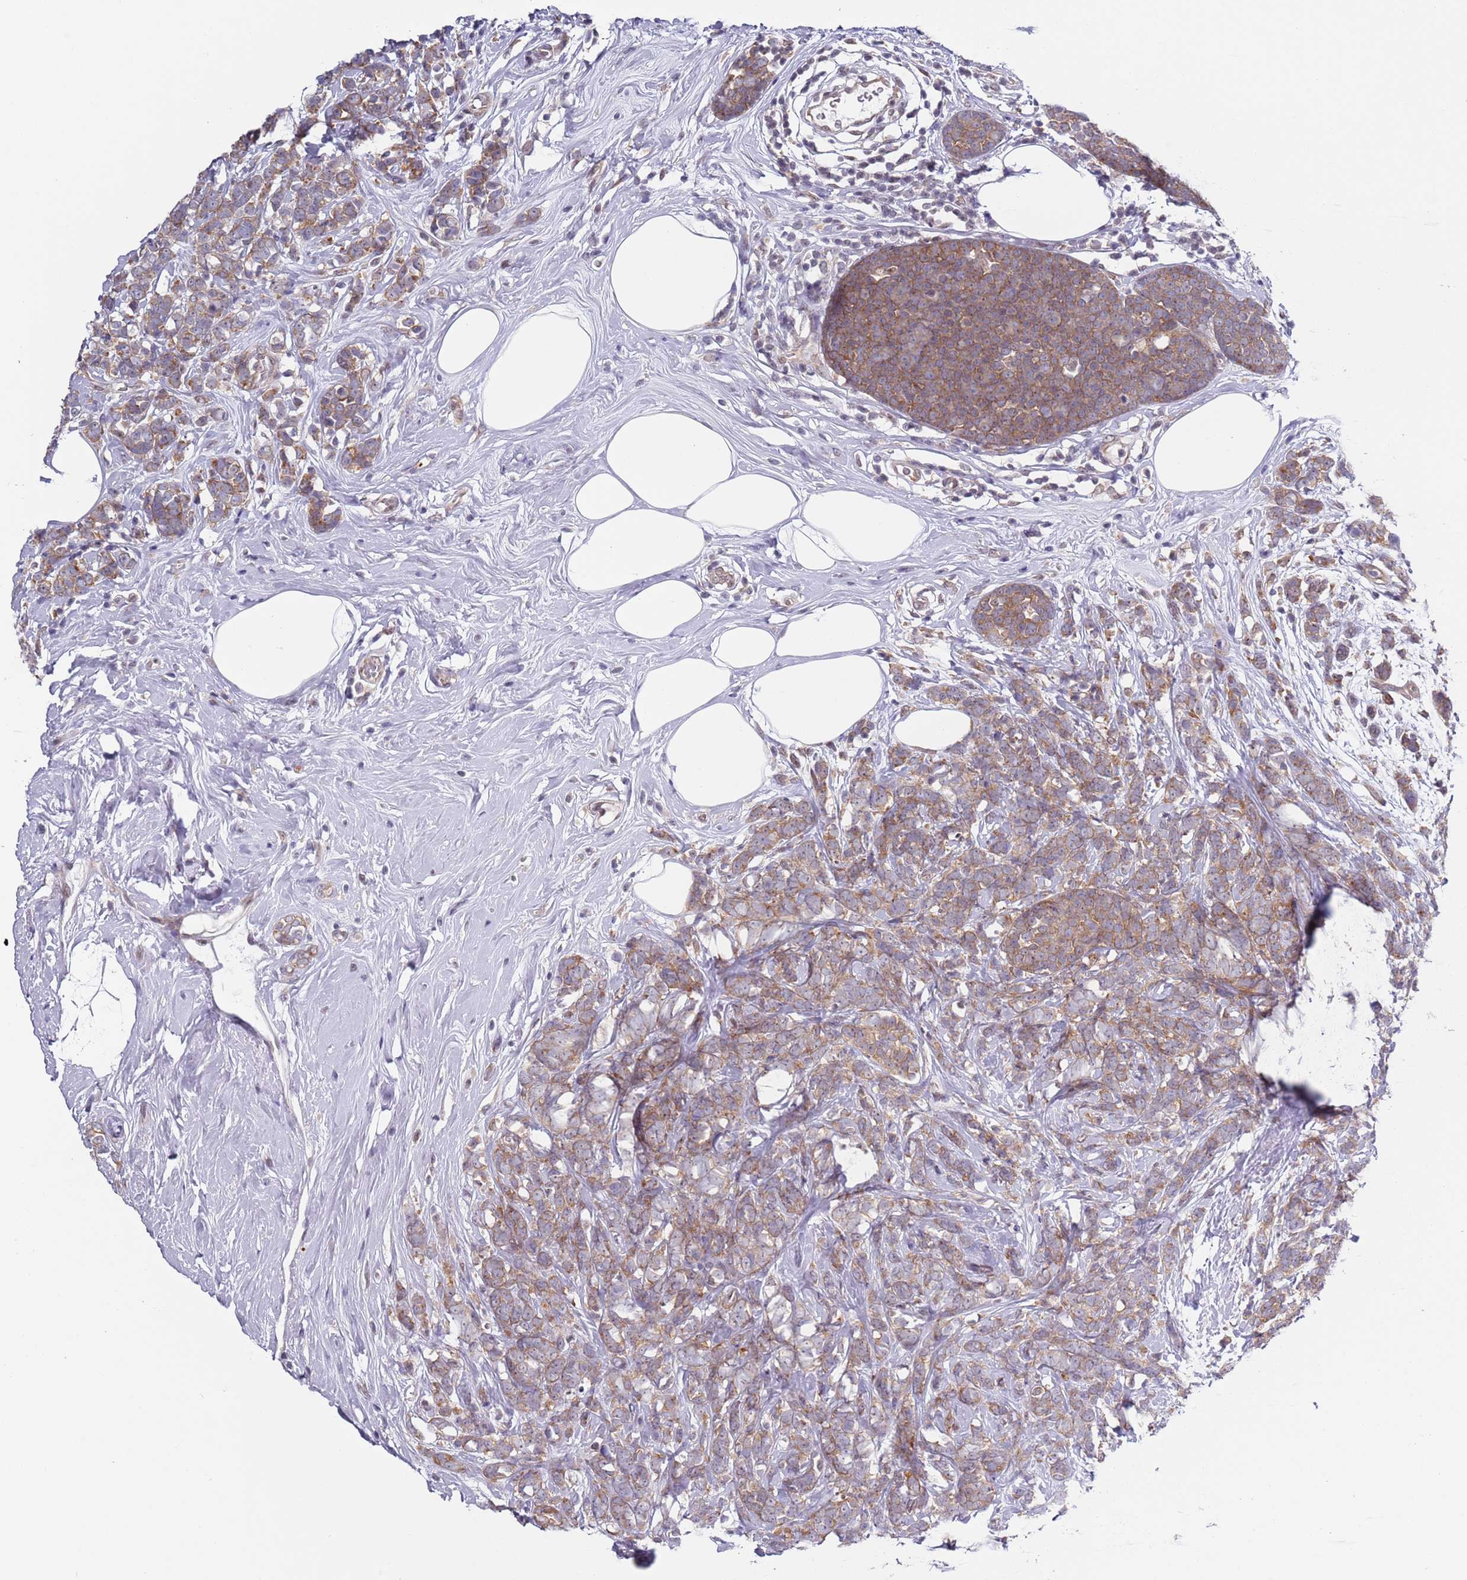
{"staining": {"intensity": "moderate", "quantity": "25%-75%", "location": "cytoplasmic/membranous"}, "tissue": "breast cancer", "cell_type": "Tumor cells", "image_type": "cancer", "snomed": [{"axis": "morphology", "description": "Lobular carcinoma"}, {"axis": "topography", "description": "Breast"}], "caption": "Immunohistochemistry (DAB (3,3'-diaminobenzidine)) staining of lobular carcinoma (breast) exhibits moderate cytoplasmic/membranous protein expression in approximately 25%-75% of tumor cells.", "gene": "SLC25A32", "patient": {"sex": "female", "age": 58}}